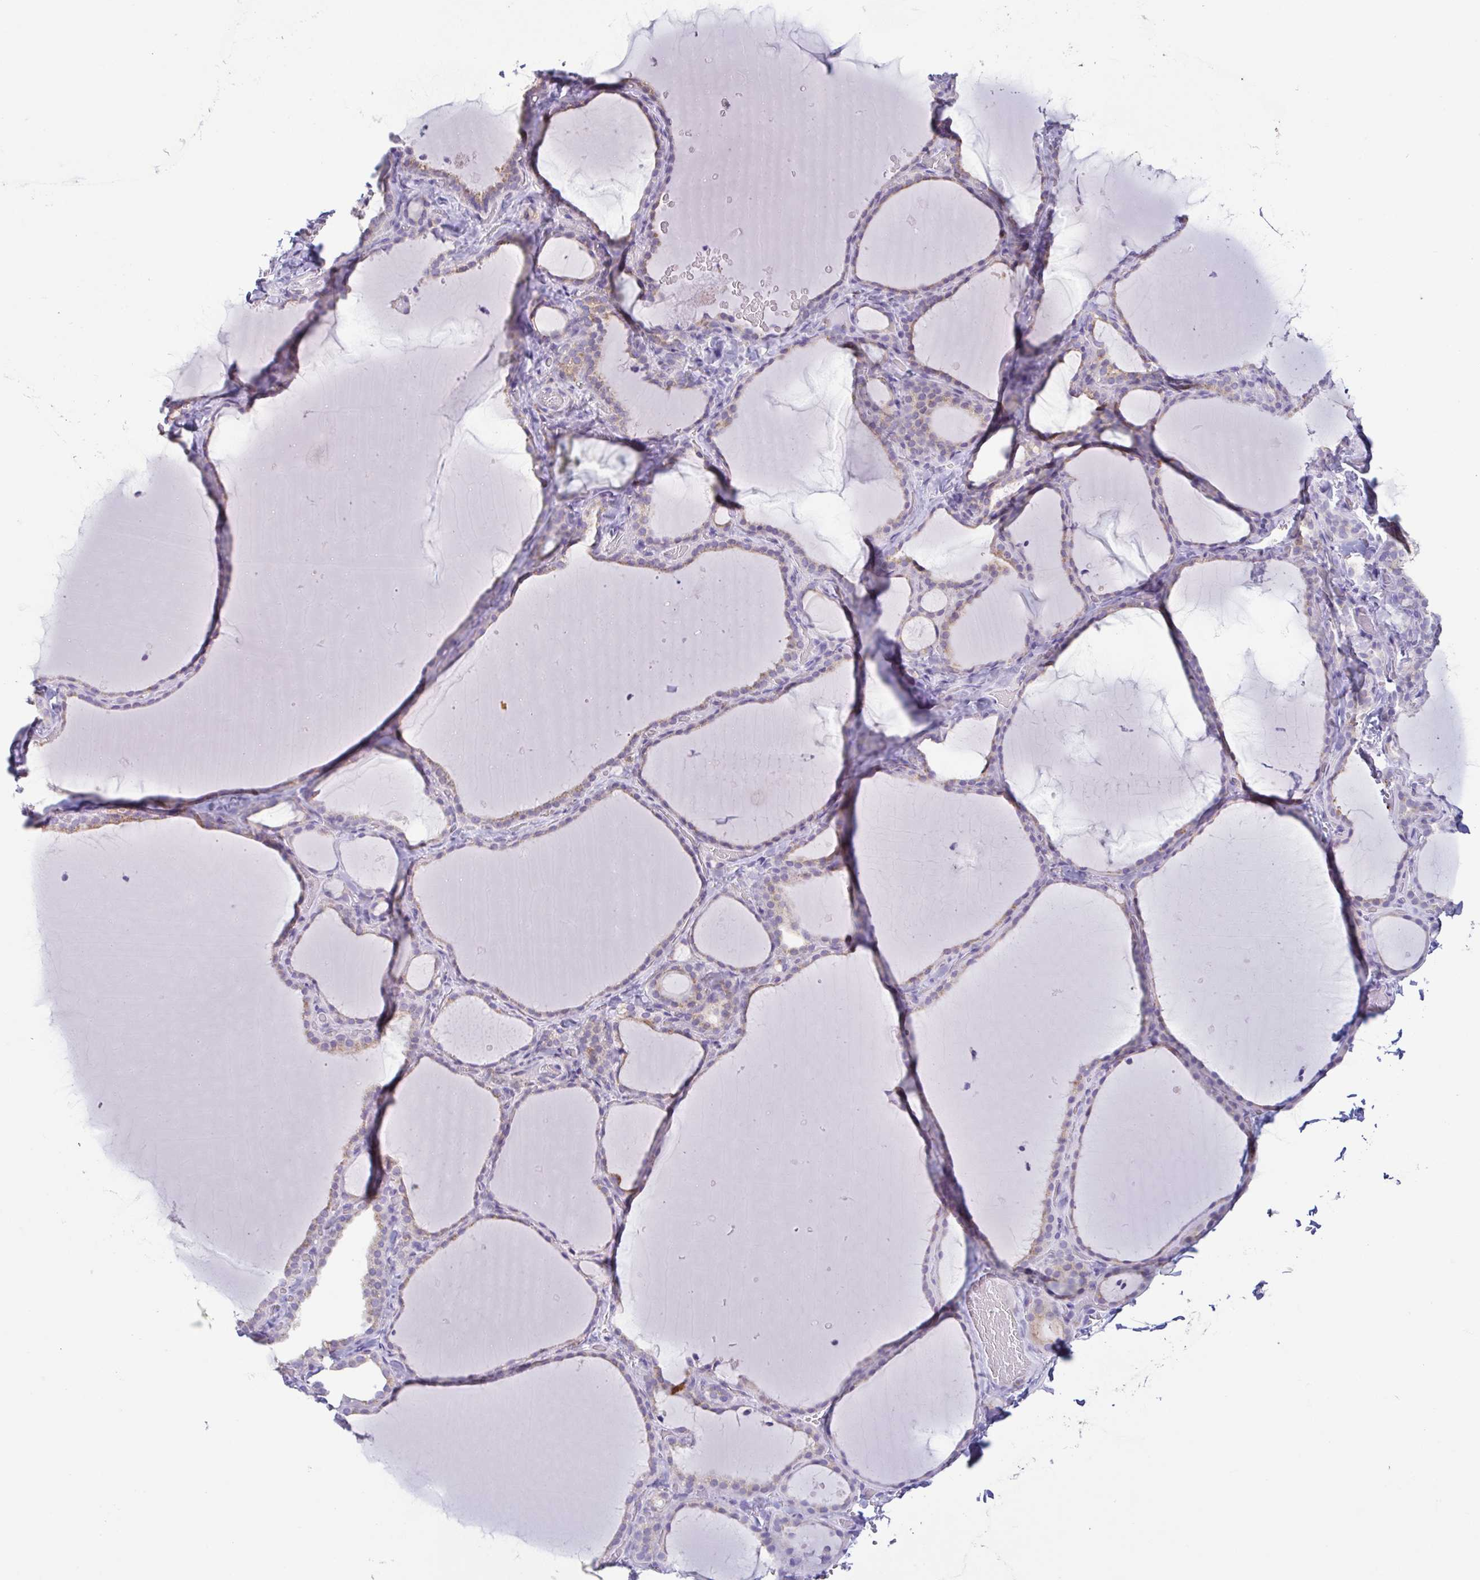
{"staining": {"intensity": "weak", "quantity": "<25%", "location": "cytoplasmic/membranous"}, "tissue": "thyroid gland", "cell_type": "Glandular cells", "image_type": "normal", "snomed": [{"axis": "morphology", "description": "Normal tissue, NOS"}, {"axis": "topography", "description": "Thyroid gland"}], "caption": "This is an immunohistochemistry (IHC) image of unremarkable thyroid gland. There is no expression in glandular cells.", "gene": "ATP6V1G2", "patient": {"sex": "female", "age": 22}}